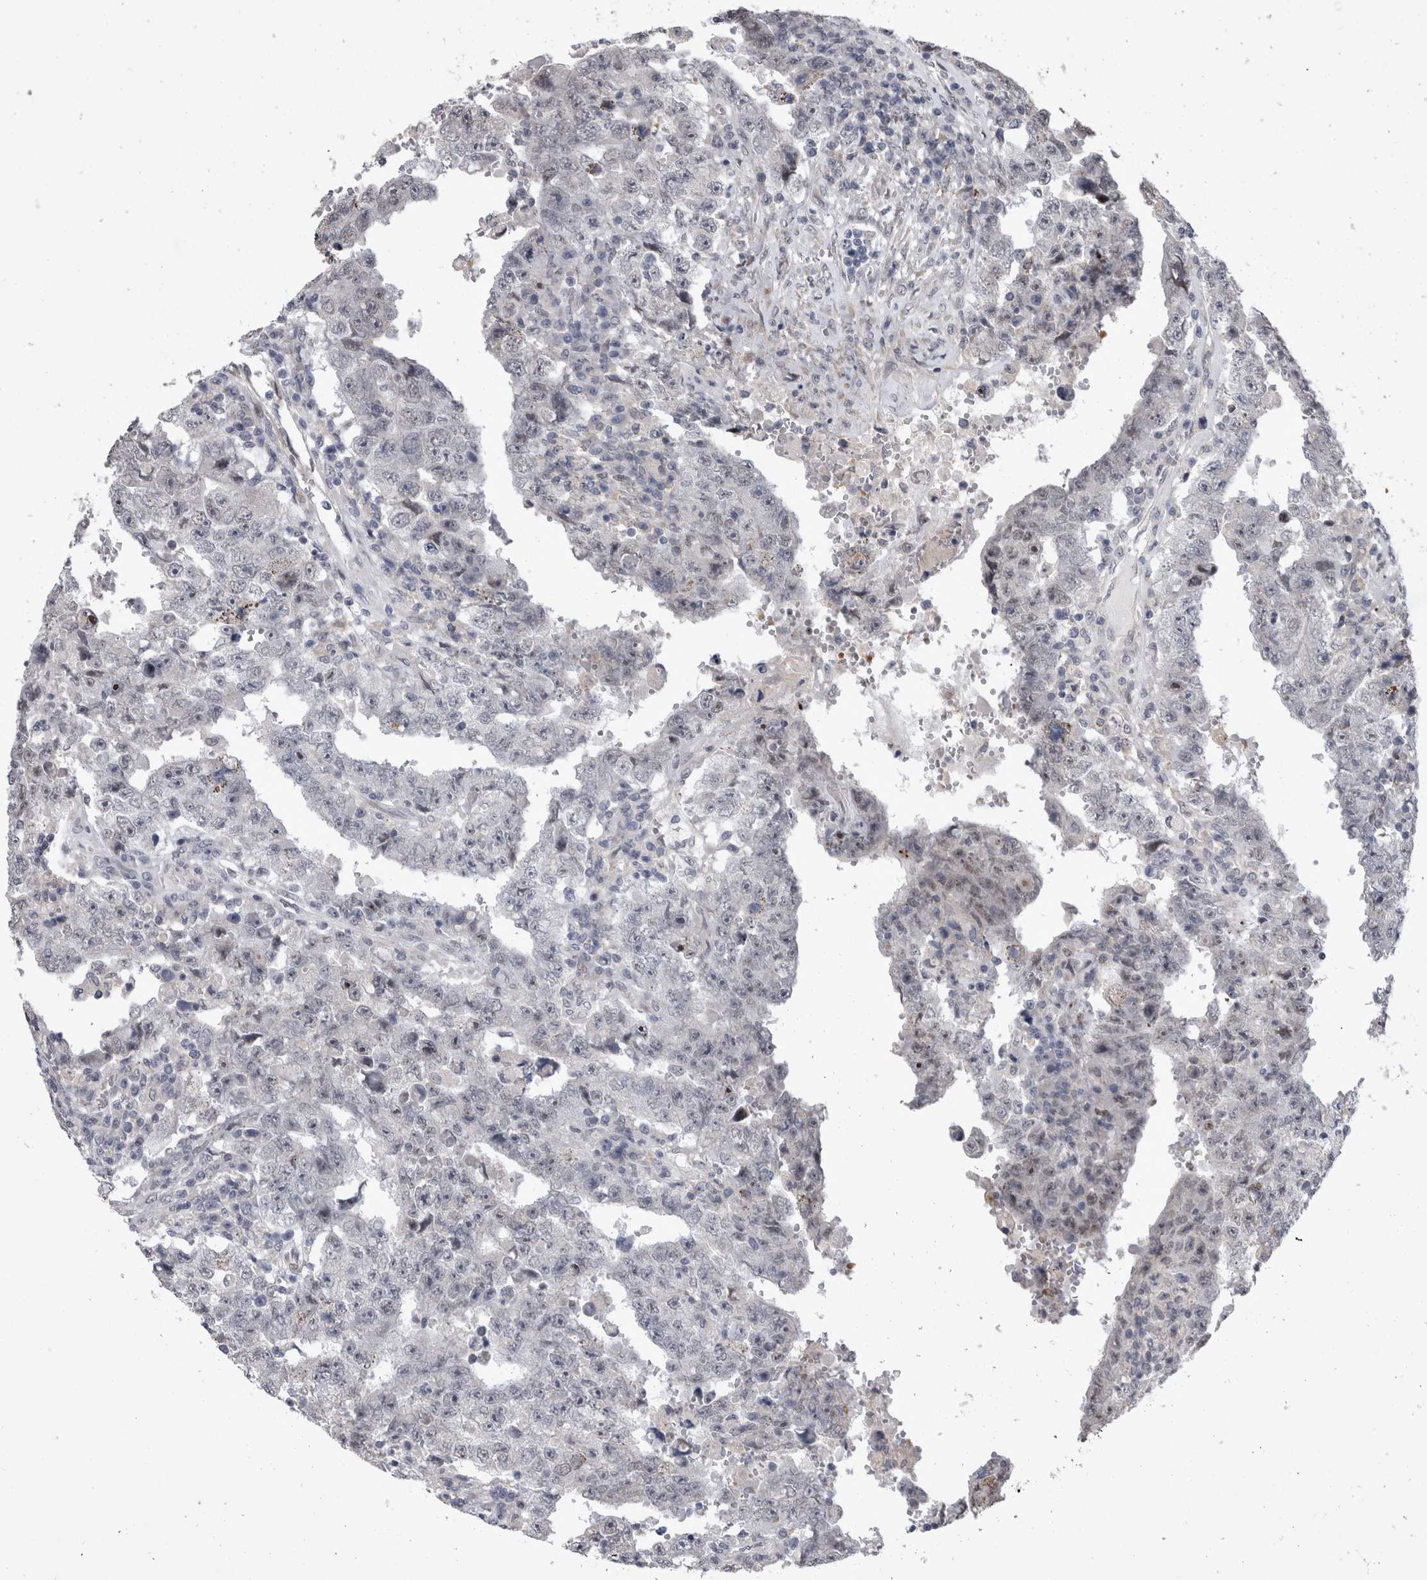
{"staining": {"intensity": "negative", "quantity": "none", "location": "none"}, "tissue": "testis cancer", "cell_type": "Tumor cells", "image_type": "cancer", "snomed": [{"axis": "morphology", "description": "Carcinoma, Embryonal, NOS"}, {"axis": "topography", "description": "Testis"}], "caption": "Immunohistochemical staining of human embryonal carcinoma (testis) shows no significant positivity in tumor cells. The staining is performed using DAB (3,3'-diaminobenzidine) brown chromogen with nuclei counter-stained in using hematoxylin.", "gene": "IFI44", "patient": {"sex": "male", "age": 26}}